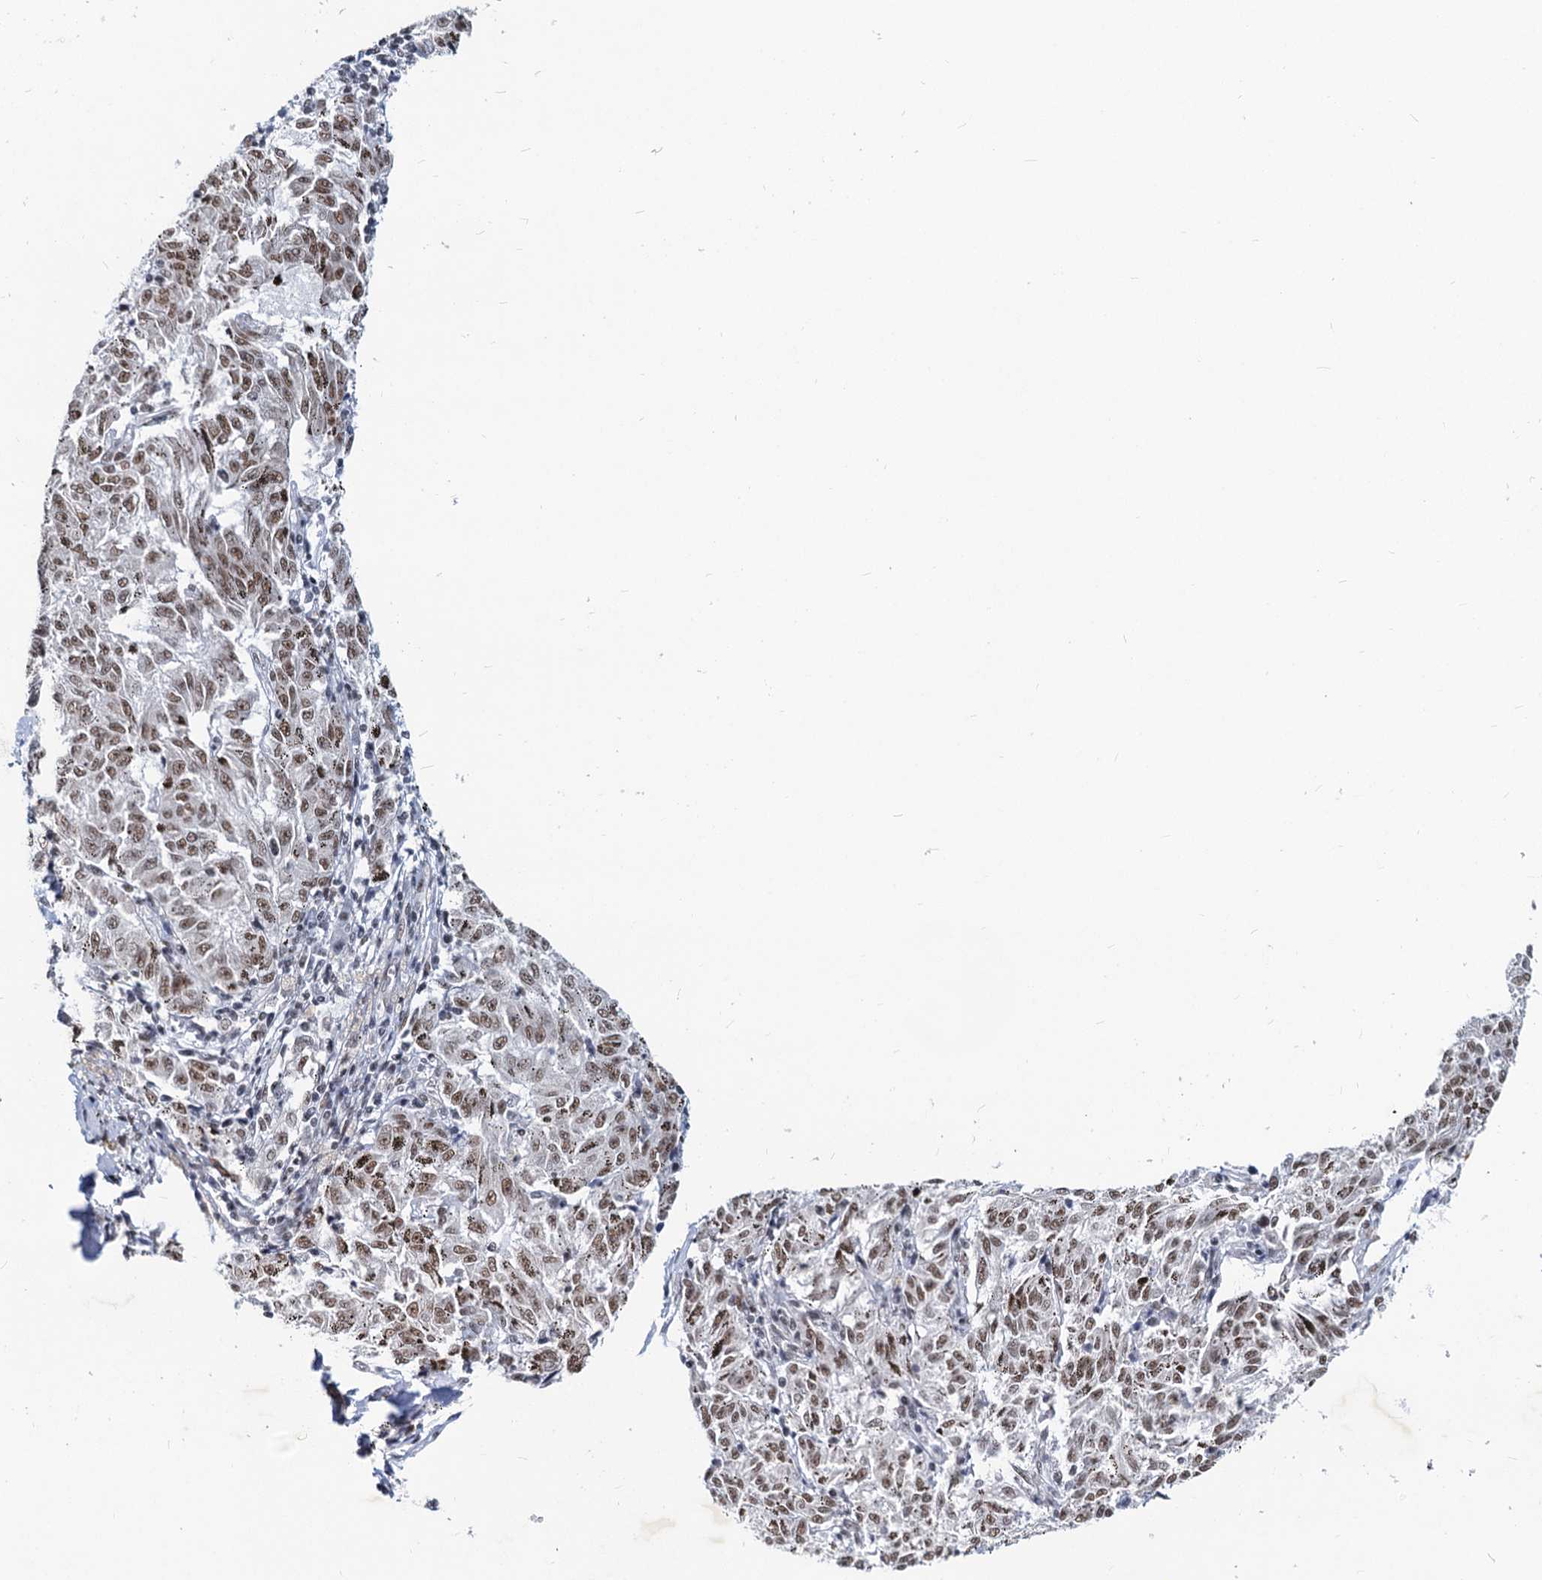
{"staining": {"intensity": "moderate", "quantity": ">75%", "location": "nuclear"}, "tissue": "melanoma", "cell_type": "Tumor cells", "image_type": "cancer", "snomed": [{"axis": "morphology", "description": "Malignant melanoma, NOS"}, {"axis": "topography", "description": "Skin"}], "caption": "This photomicrograph reveals immunohistochemistry (IHC) staining of malignant melanoma, with medium moderate nuclear expression in about >75% of tumor cells.", "gene": "METTL14", "patient": {"sex": "female", "age": 72}}